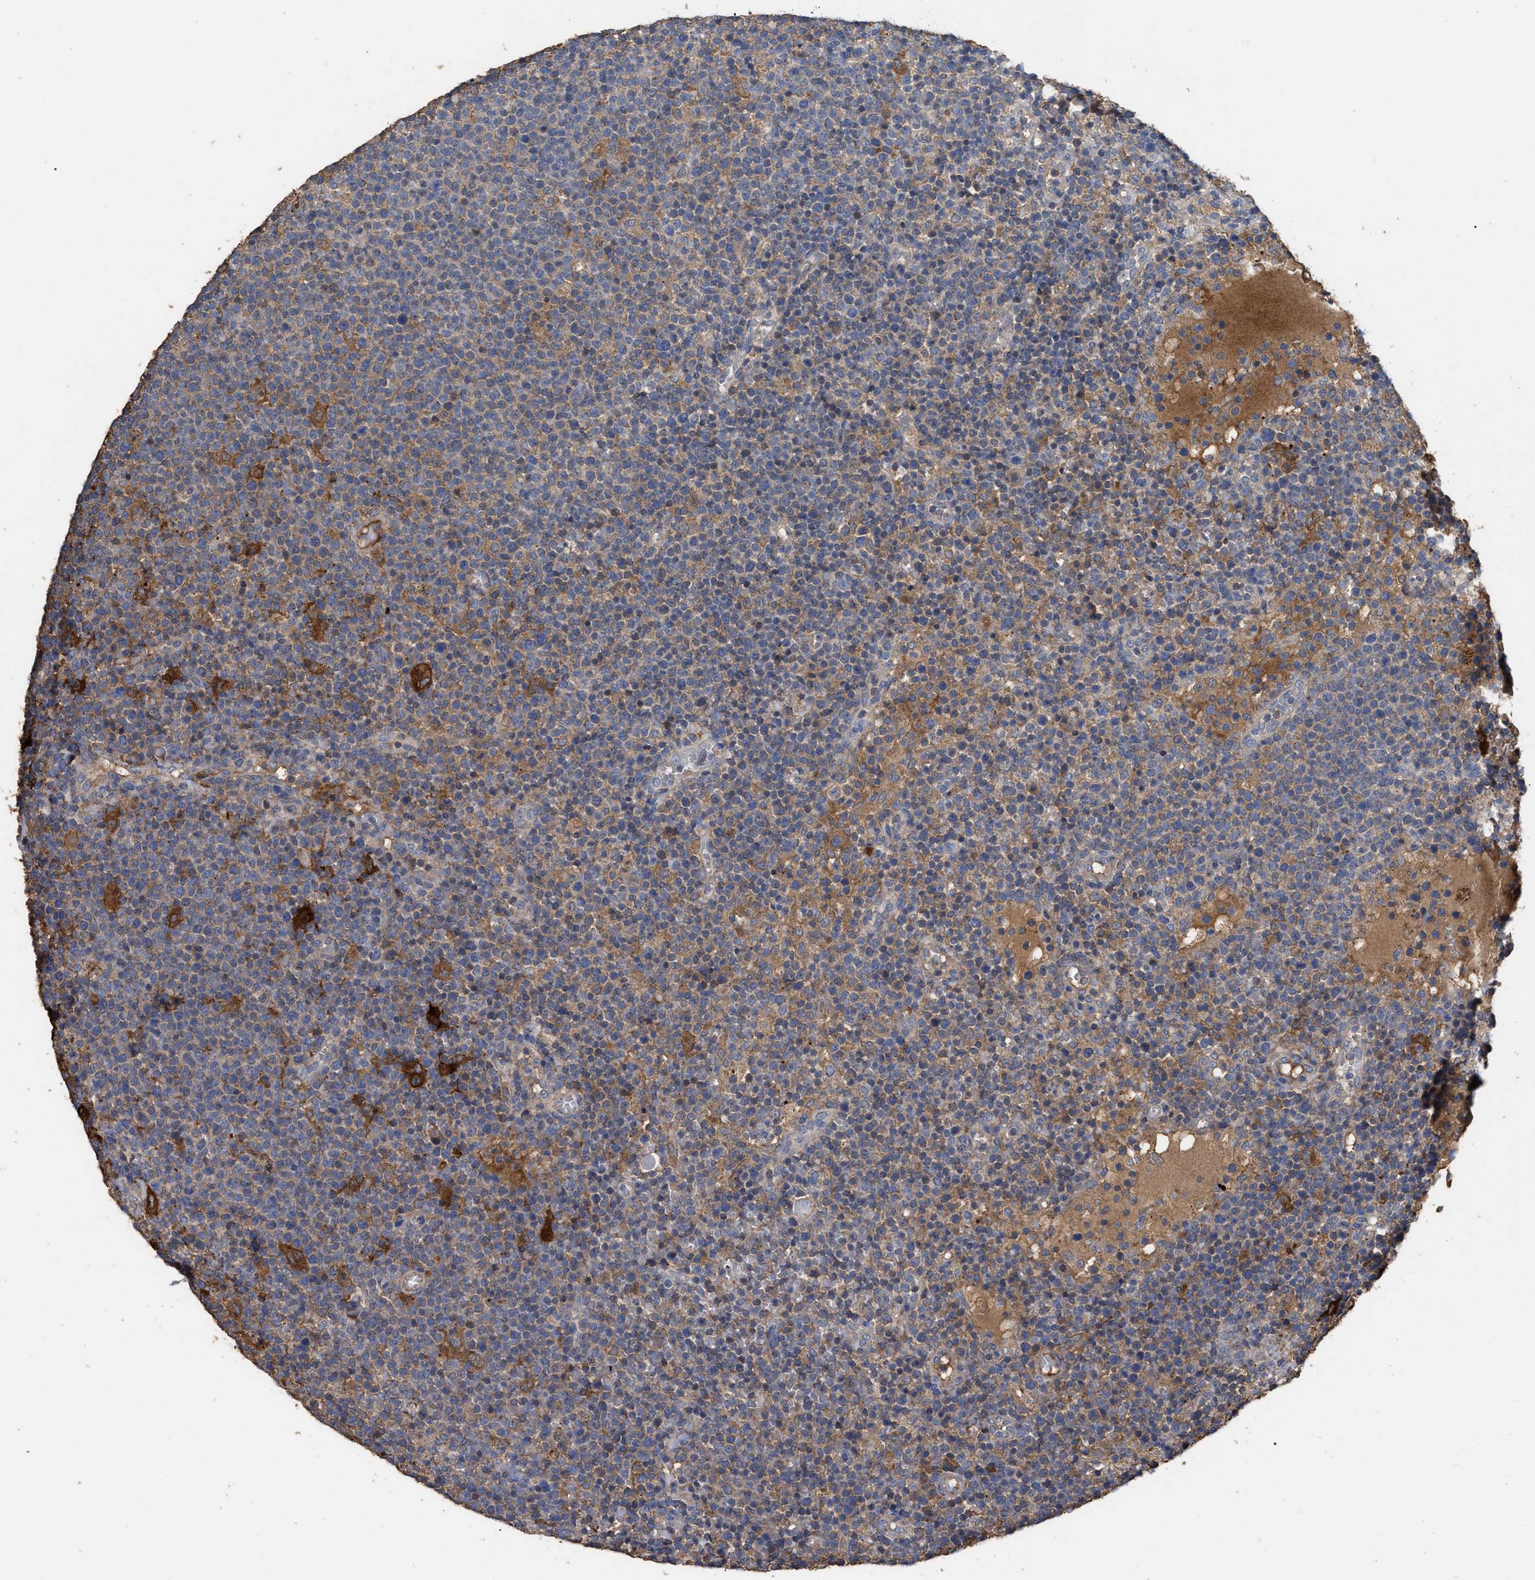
{"staining": {"intensity": "moderate", "quantity": ">75%", "location": "cytoplasmic/membranous"}, "tissue": "lymphoma", "cell_type": "Tumor cells", "image_type": "cancer", "snomed": [{"axis": "morphology", "description": "Malignant lymphoma, non-Hodgkin's type, High grade"}, {"axis": "topography", "description": "Lymph node"}], "caption": "A brown stain shows moderate cytoplasmic/membranous positivity of a protein in lymphoma tumor cells.", "gene": "GPR179", "patient": {"sex": "male", "age": 61}}